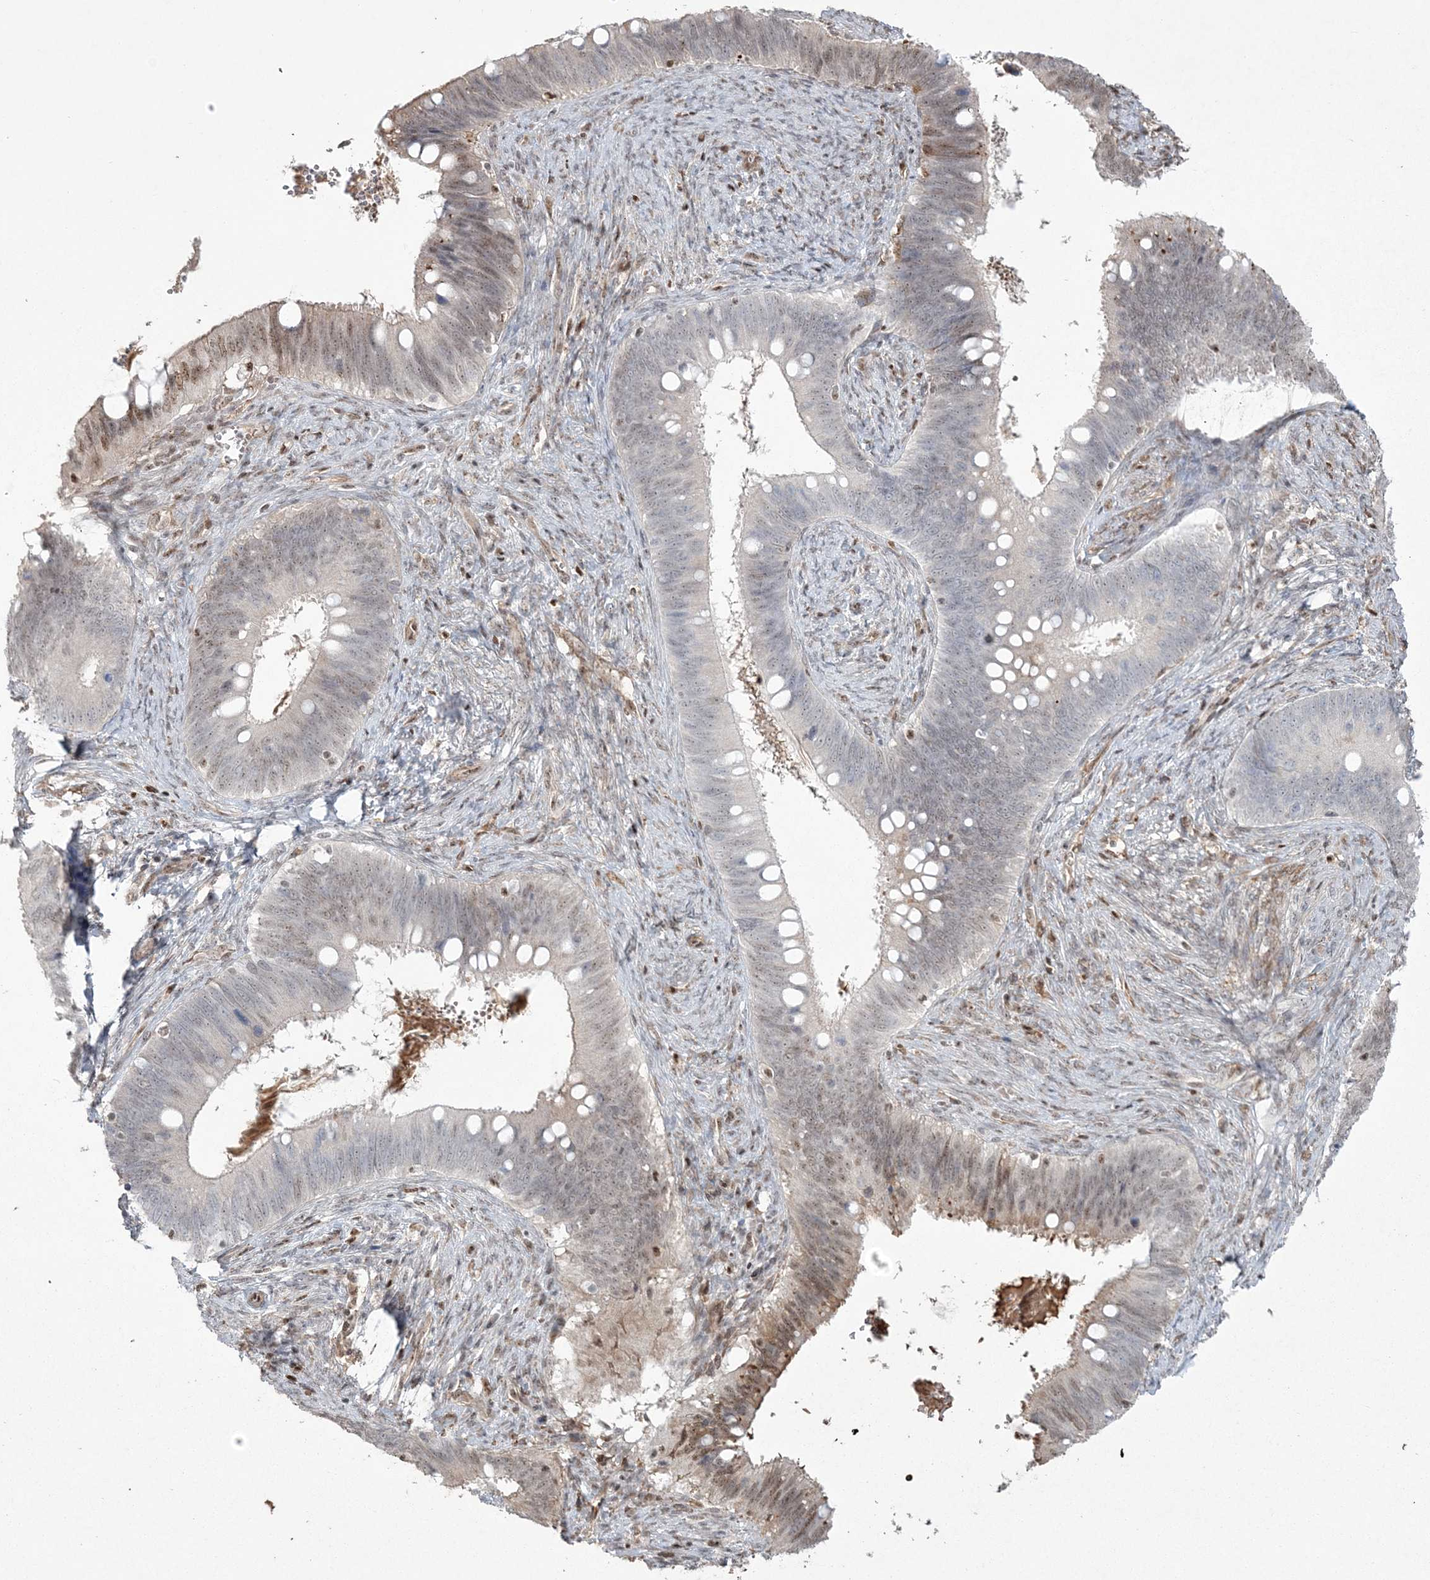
{"staining": {"intensity": "moderate", "quantity": "<25%", "location": "nuclear"}, "tissue": "cervical cancer", "cell_type": "Tumor cells", "image_type": "cancer", "snomed": [{"axis": "morphology", "description": "Adenocarcinoma, NOS"}, {"axis": "topography", "description": "Cervix"}], "caption": "Adenocarcinoma (cervical) tissue exhibits moderate nuclear staining in approximately <25% of tumor cells, visualized by immunohistochemistry.", "gene": "RBM17", "patient": {"sex": "female", "age": 42}}